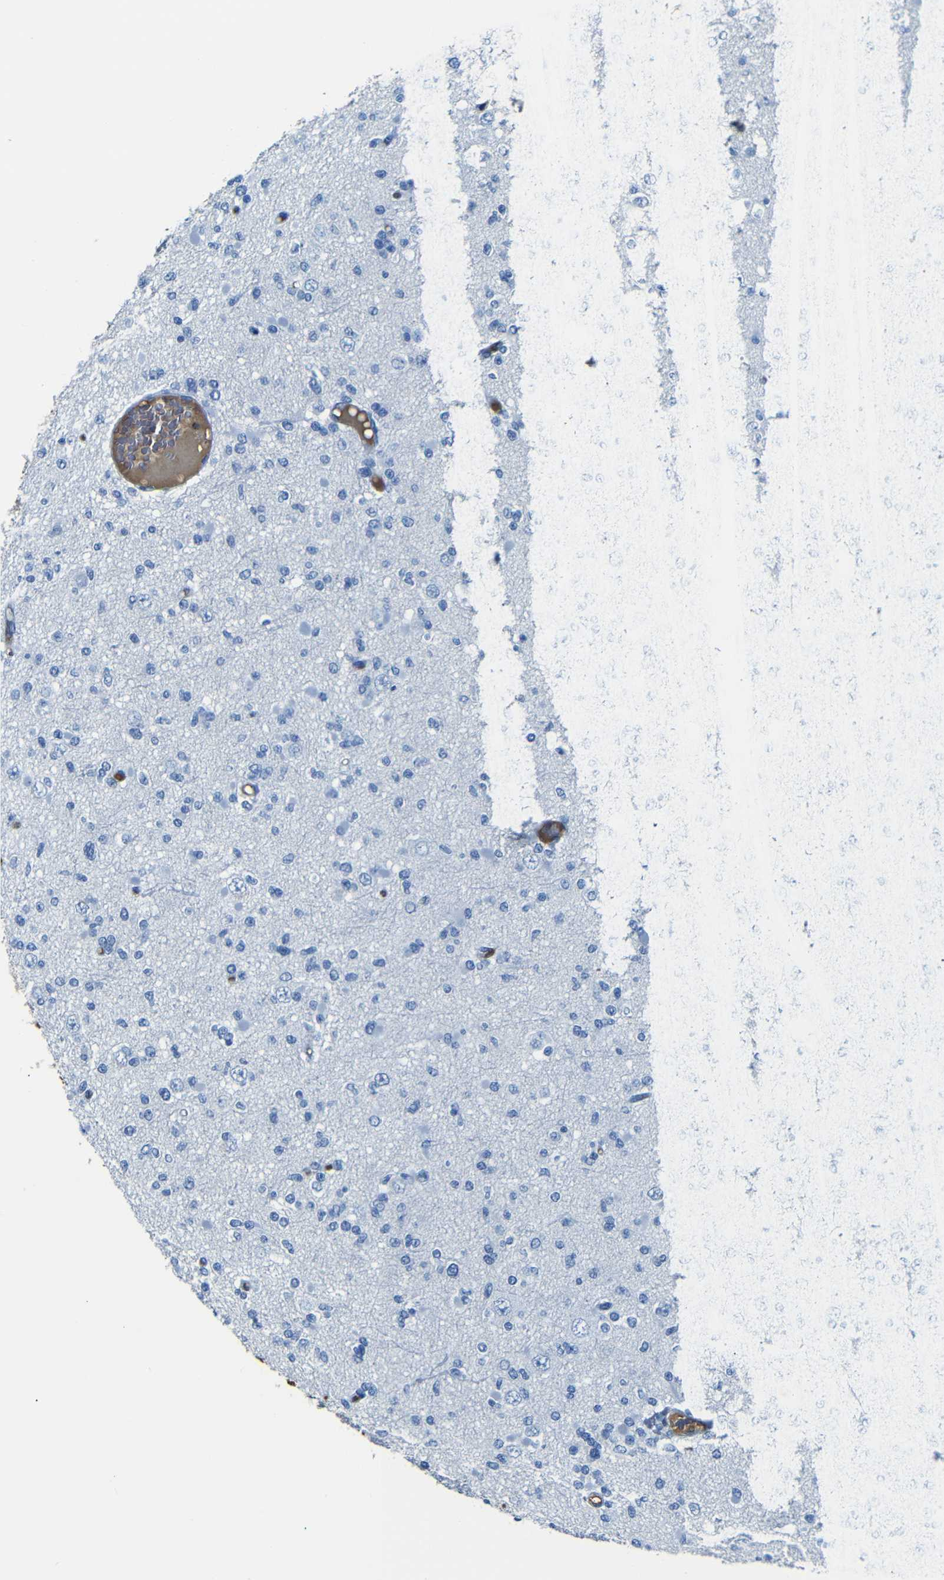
{"staining": {"intensity": "negative", "quantity": "none", "location": "none"}, "tissue": "glioma", "cell_type": "Tumor cells", "image_type": "cancer", "snomed": [{"axis": "morphology", "description": "Glioma, malignant, Low grade"}, {"axis": "topography", "description": "Brain"}], "caption": "Immunohistochemical staining of glioma displays no significant expression in tumor cells.", "gene": "SERPINA1", "patient": {"sex": "female", "age": 22}}